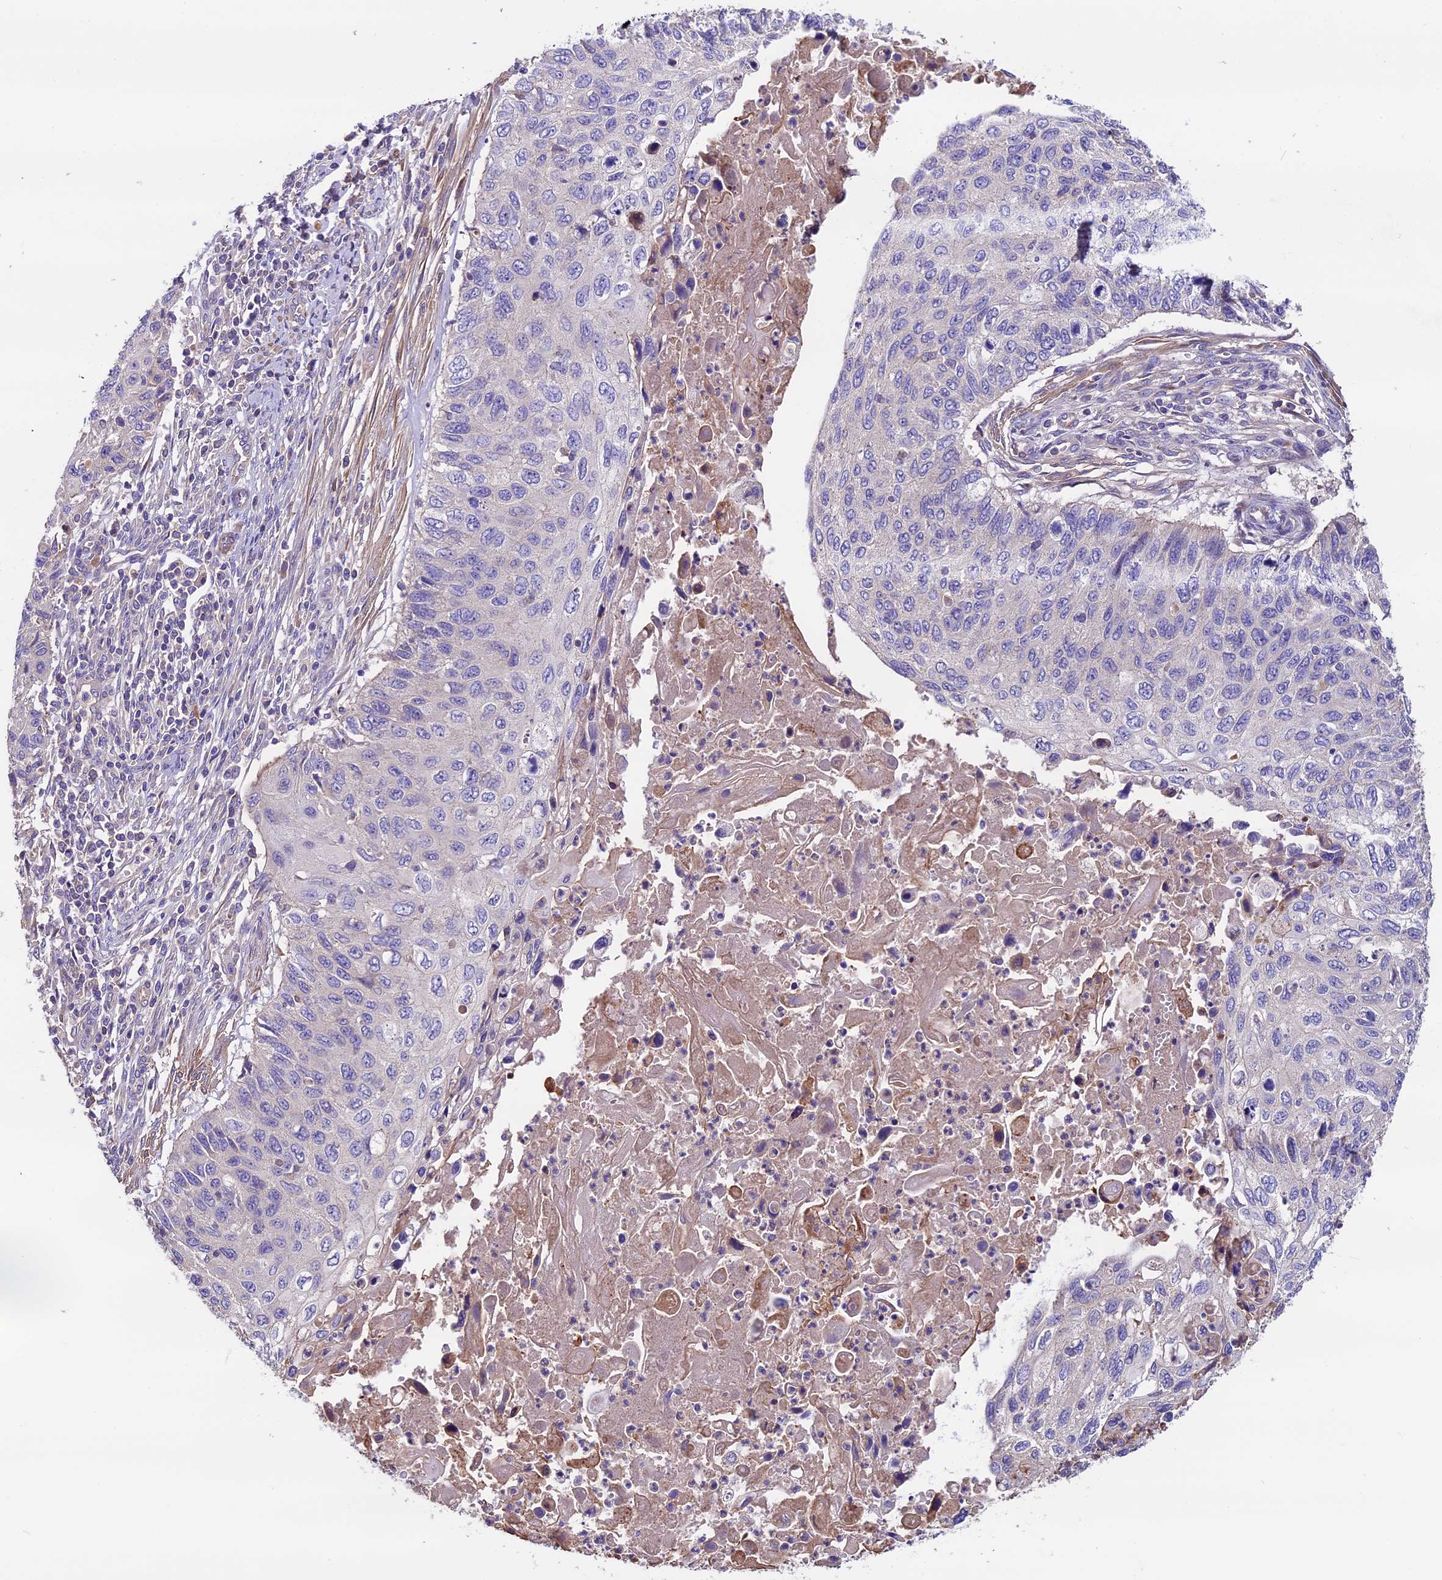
{"staining": {"intensity": "negative", "quantity": "none", "location": "none"}, "tissue": "cervical cancer", "cell_type": "Tumor cells", "image_type": "cancer", "snomed": [{"axis": "morphology", "description": "Squamous cell carcinoma, NOS"}, {"axis": "topography", "description": "Cervix"}], "caption": "This is a histopathology image of IHC staining of squamous cell carcinoma (cervical), which shows no staining in tumor cells.", "gene": "ANO3", "patient": {"sex": "female", "age": 70}}